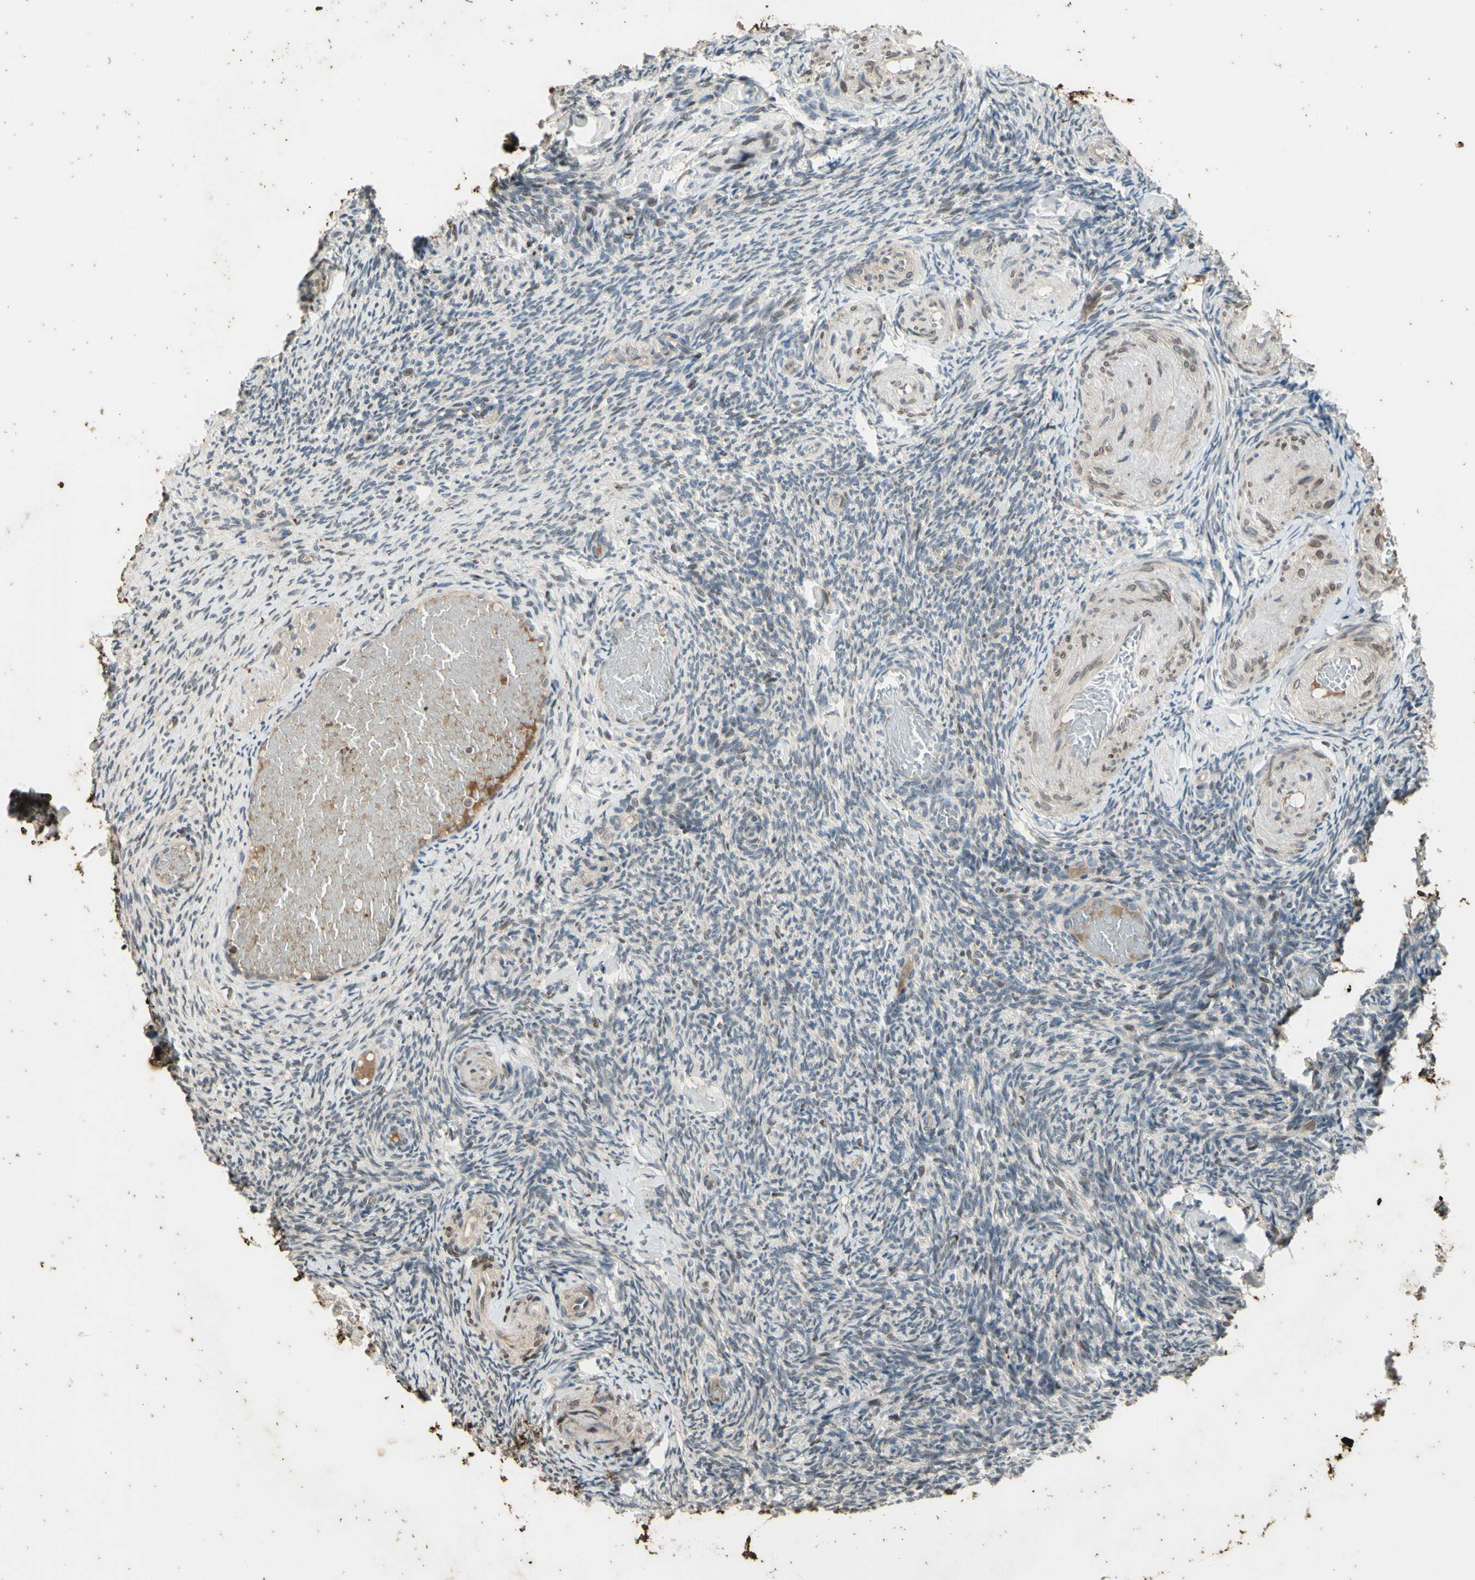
{"staining": {"intensity": "weak", "quantity": ">75%", "location": "cytoplasmic/membranous"}, "tissue": "ovary", "cell_type": "Follicle cells", "image_type": "normal", "snomed": [{"axis": "morphology", "description": "Normal tissue, NOS"}, {"axis": "topography", "description": "Ovary"}], "caption": "Weak cytoplasmic/membranous expression for a protein is identified in about >75% of follicle cells of benign ovary using immunohistochemistry.", "gene": "EFNB2", "patient": {"sex": "female", "age": 60}}